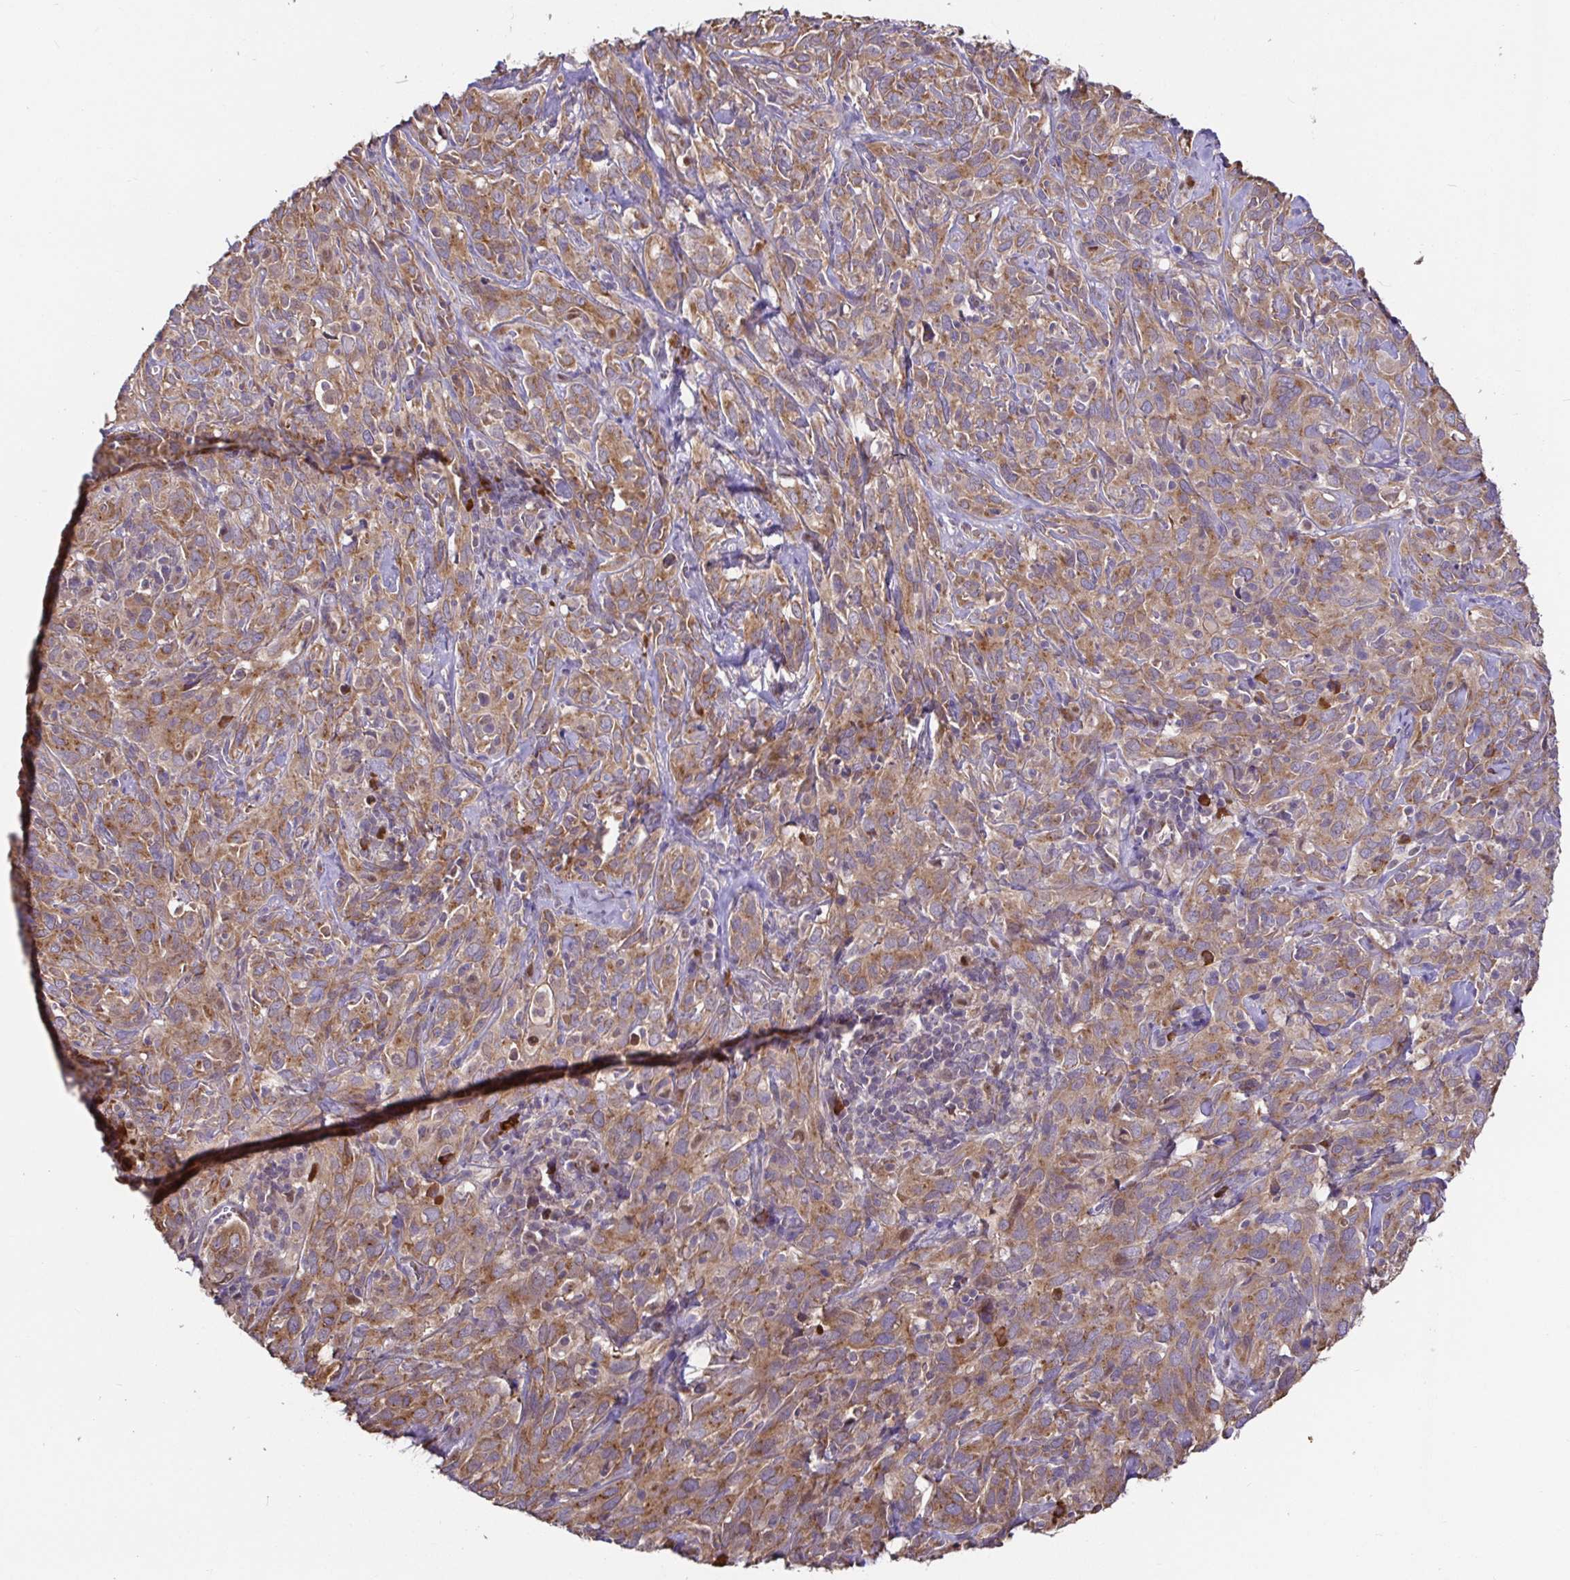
{"staining": {"intensity": "moderate", "quantity": ">75%", "location": "cytoplasmic/membranous"}, "tissue": "cervical cancer", "cell_type": "Tumor cells", "image_type": "cancer", "snomed": [{"axis": "morphology", "description": "Normal tissue, NOS"}, {"axis": "morphology", "description": "Squamous cell carcinoma, NOS"}, {"axis": "topography", "description": "Cervix"}], "caption": "The photomicrograph displays a brown stain indicating the presence of a protein in the cytoplasmic/membranous of tumor cells in cervical squamous cell carcinoma.", "gene": "ELP1", "patient": {"sex": "female", "age": 51}}